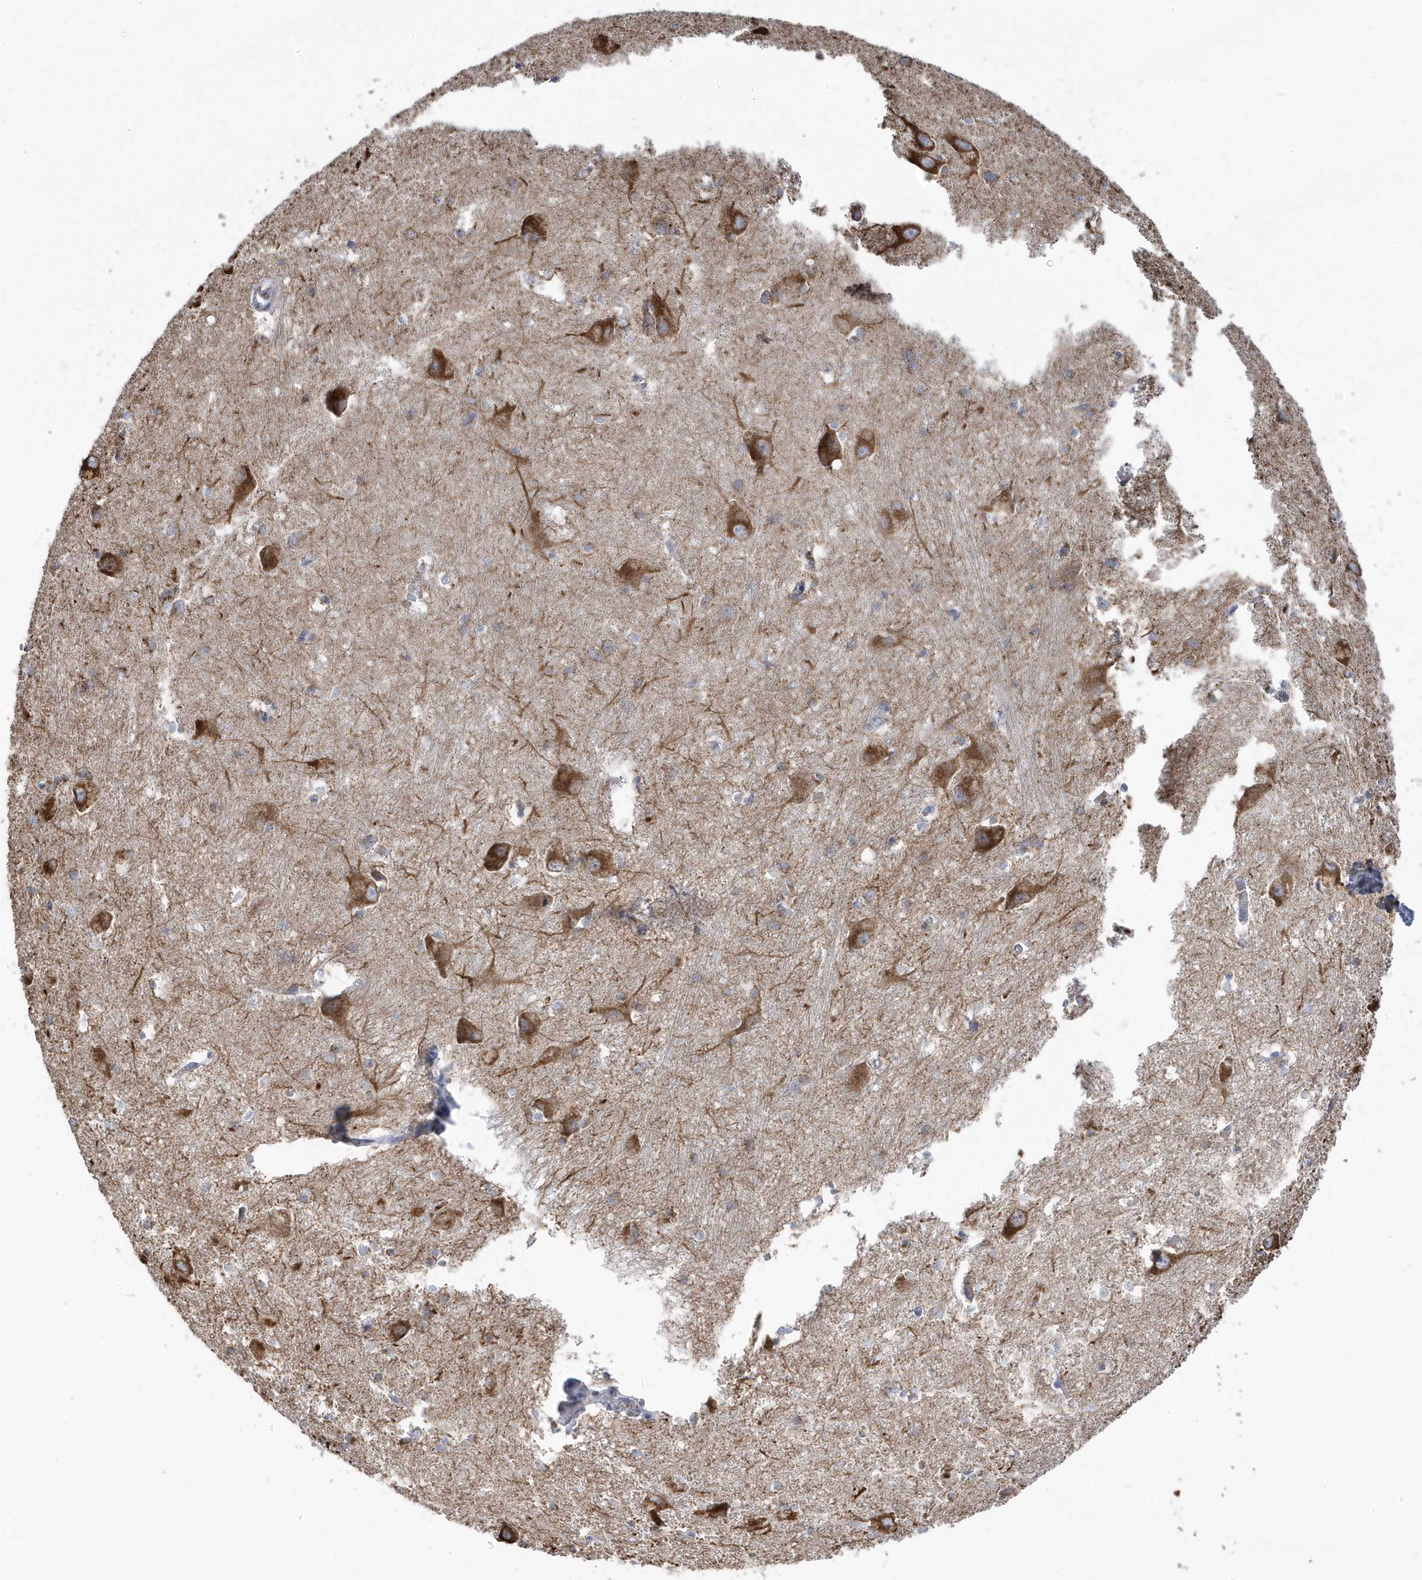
{"staining": {"intensity": "weak", "quantity": "<25%", "location": "cytoplasmic/membranous"}, "tissue": "caudate", "cell_type": "Glial cells", "image_type": "normal", "snomed": [{"axis": "morphology", "description": "Normal tissue, NOS"}, {"axis": "topography", "description": "Lateral ventricle wall"}], "caption": "Caudate was stained to show a protein in brown. There is no significant staining in glial cells. Brightfield microscopy of immunohistochemistry stained with DAB (3,3'-diaminobenzidine) (brown) and hematoxylin (blue), captured at high magnification.", "gene": "GTPBP8", "patient": {"sex": "male", "age": 37}}